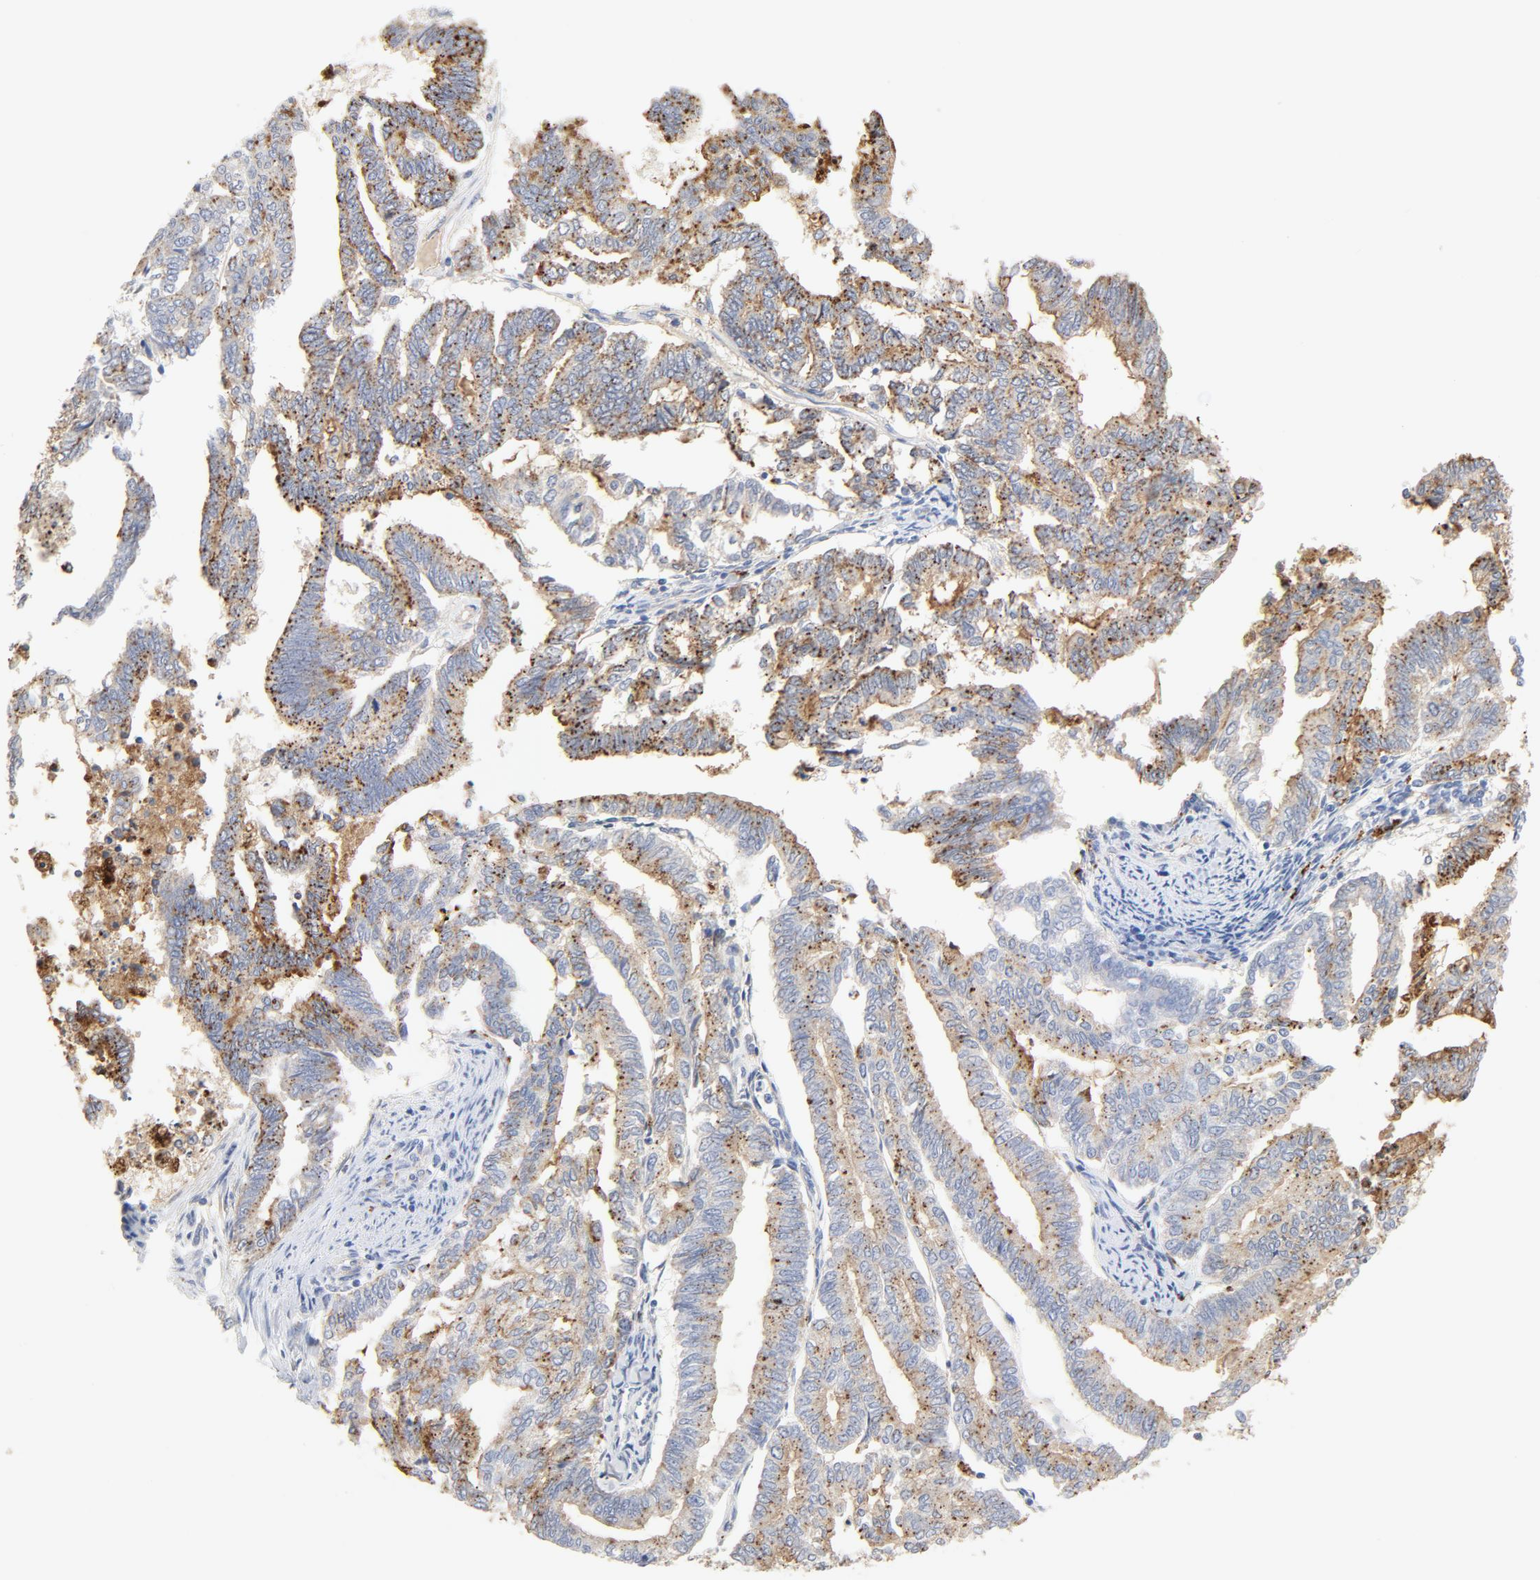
{"staining": {"intensity": "moderate", "quantity": "25%-75%", "location": "cytoplasmic/membranous"}, "tissue": "endometrial cancer", "cell_type": "Tumor cells", "image_type": "cancer", "snomed": [{"axis": "morphology", "description": "Adenocarcinoma, NOS"}, {"axis": "topography", "description": "Endometrium"}], "caption": "High-magnification brightfield microscopy of endometrial adenocarcinoma stained with DAB (3,3'-diaminobenzidine) (brown) and counterstained with hematoxylin (blue). tumor cells exhibit moderate cytoplasmic/membranous positivity is present in about25%-75% of cells.", "gene": "MAGEB17", "patient": {"sex": "female", "age": 79}}